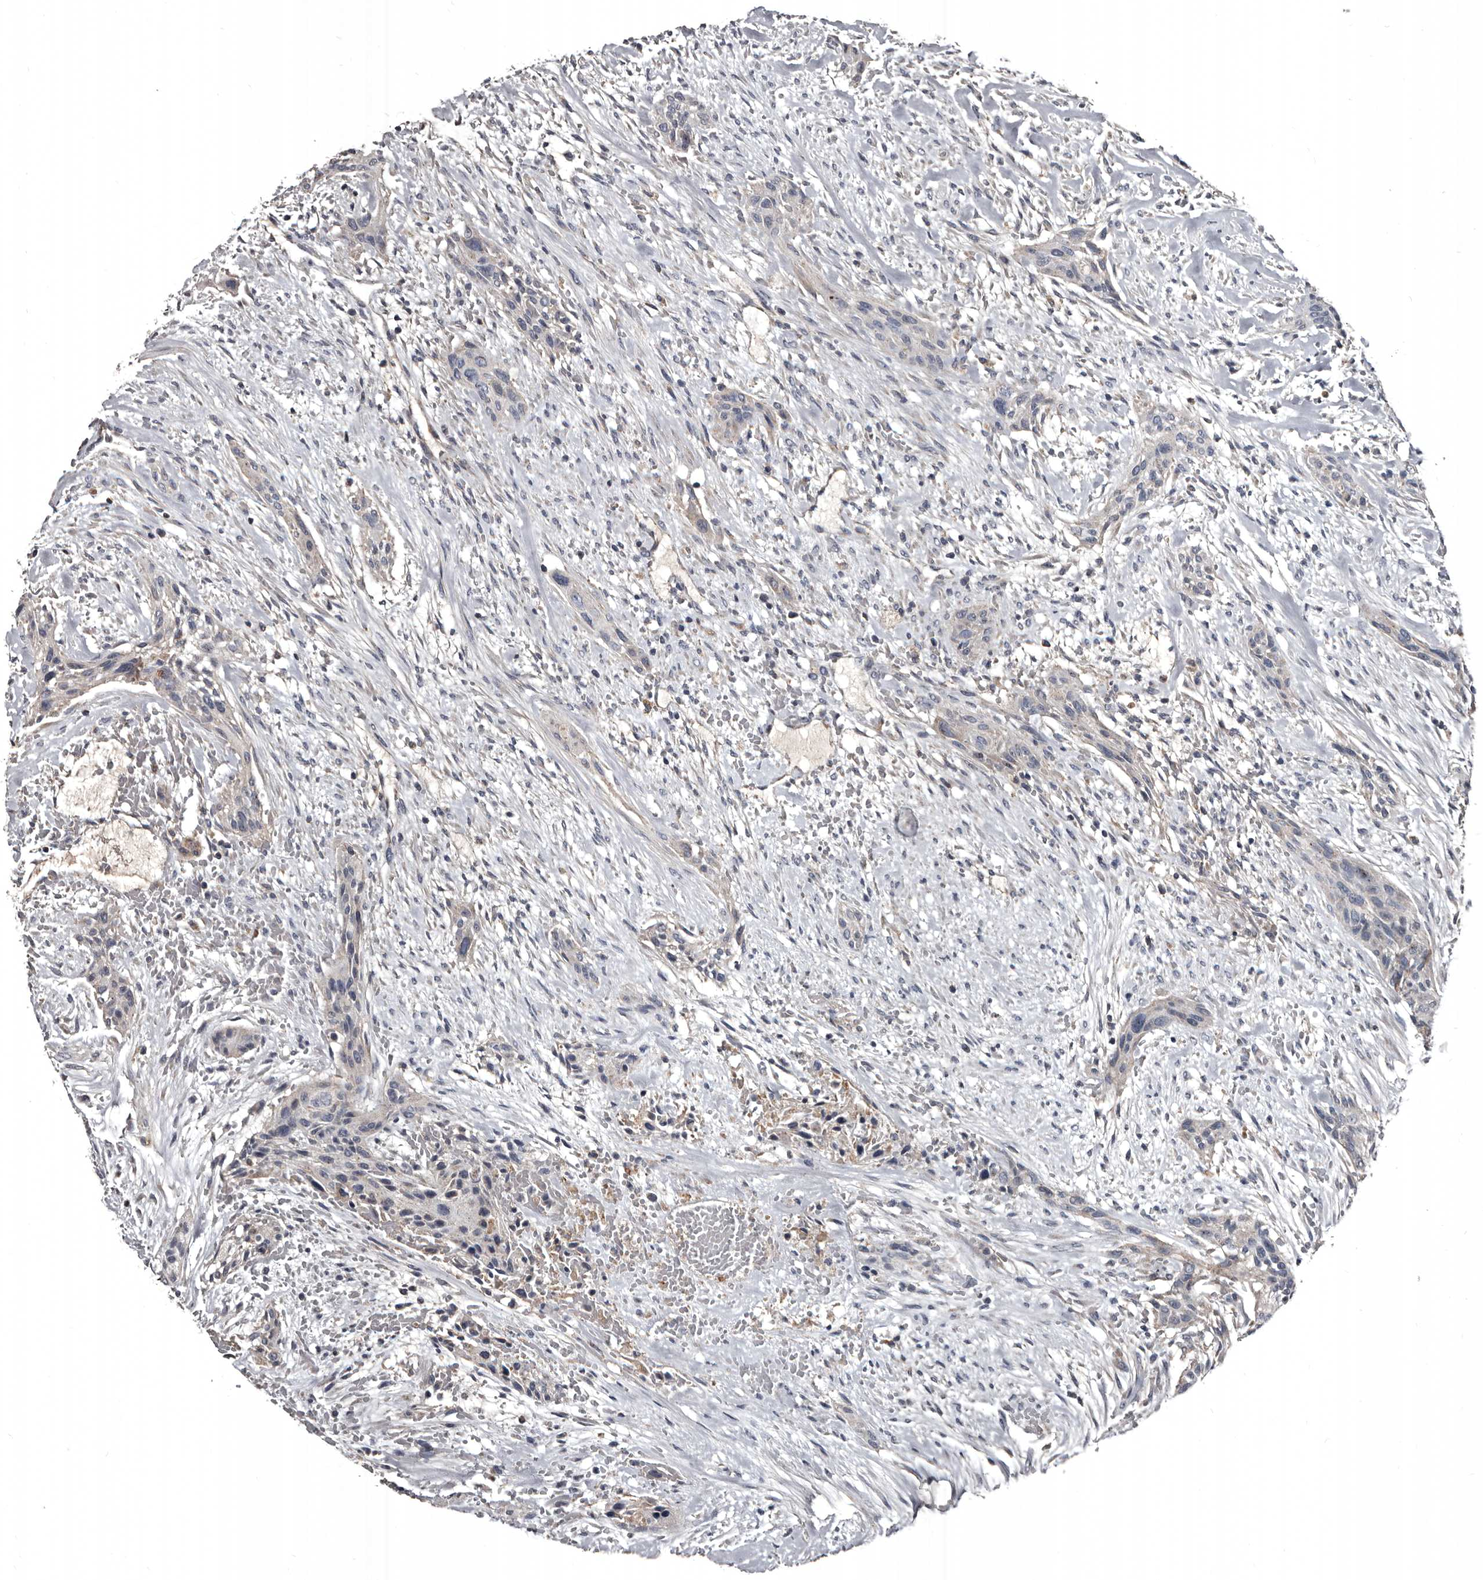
{"staining": {"intensity": "negative", "quantity": "none", "location": "none"}, "tissue": "urothelial cancer", "cell_type": "Tumor cells", "image_type": "cancer", "snomed": [{"axis": "morphology", "description": "Urothelial carcinoma, High grade"}, {"axis": "topography", "description": "Urinary bladder"}], "caption": "The immunohistochemistry micrograph has no significant staining in tumor cells of urothelial cancer tissue. Nuclei are stained in blue.", "gene": "GREB1", "patient": {"sex": "male", "age": 35}}